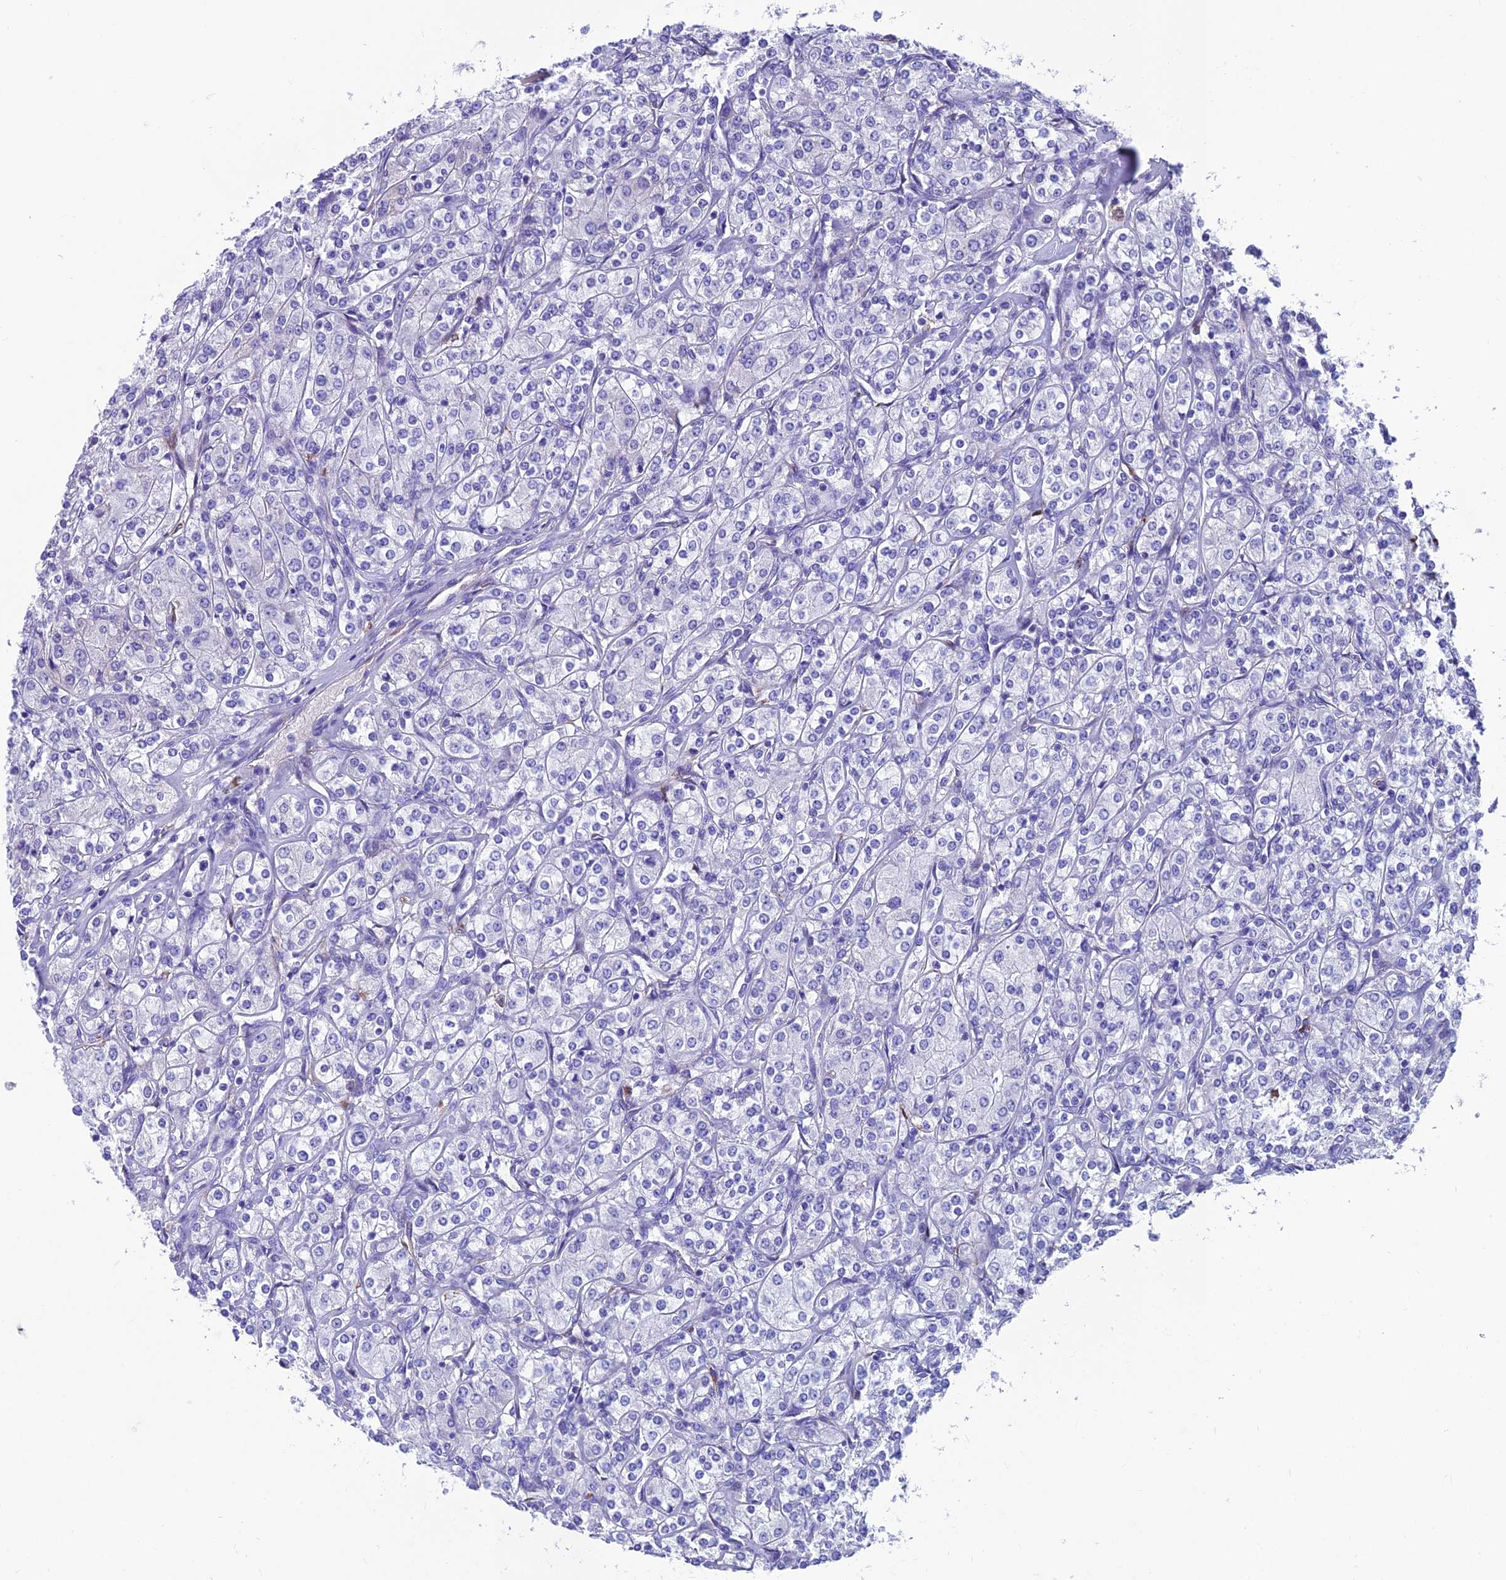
{"staining": {"intensity": "negative", "quantity": "none", "location": "none"}, "tissue": "renal cancer", "cell_type": "Tumor cells", "image_type": "cancer", "snomed": [{"axis": "morphology", "description": "Adenocarcinoma, NOS"}, {"axis": "topography", "description": "Kidney"}], "caption": "IHC histopathology image of adenocarcinoma (renal) stained for a protein (brown), which exhibits no staining in tumor cells.", "gene": "GNG11", "patient": {"sex": "male", "age": 77}}